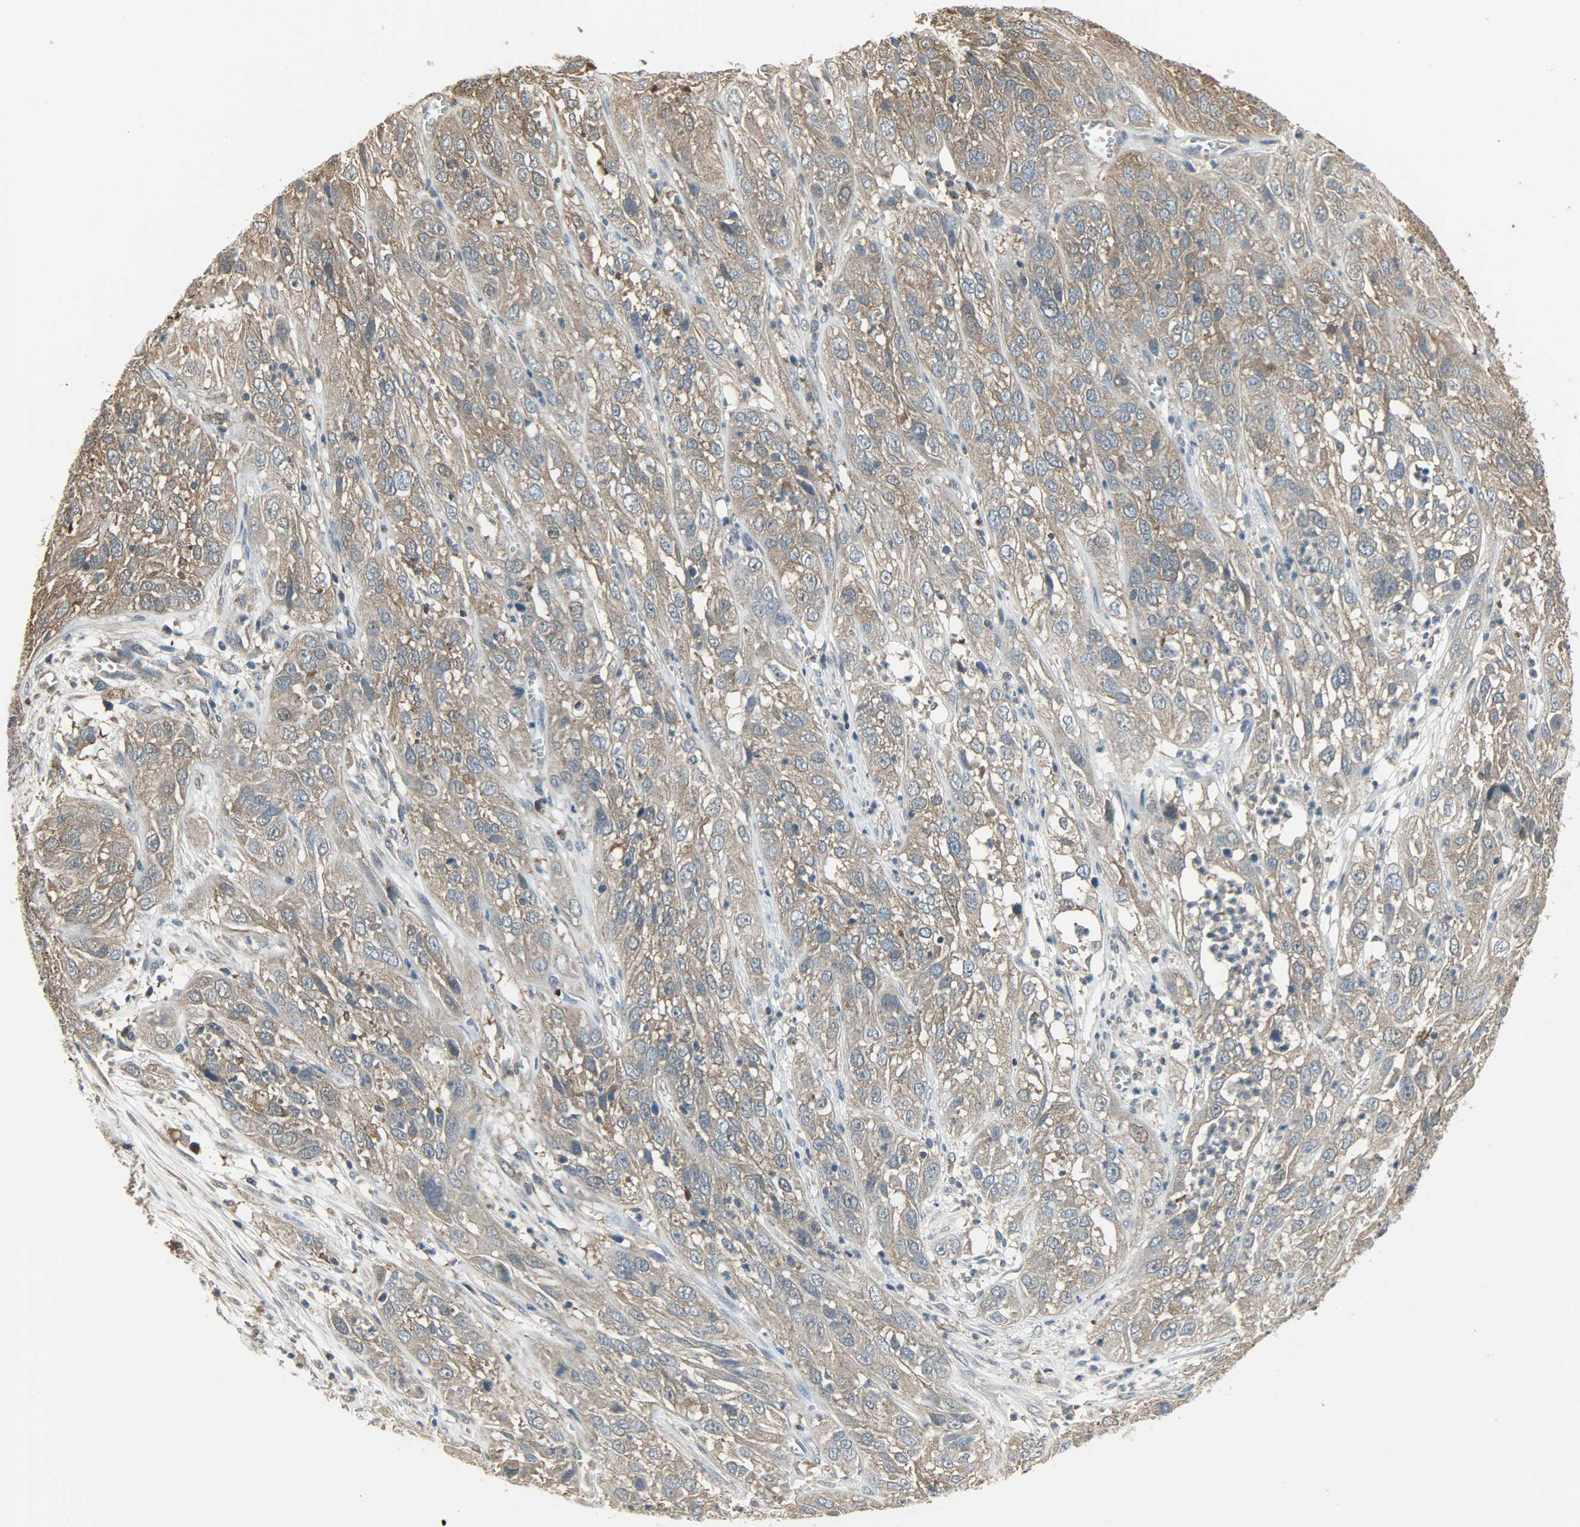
{"staining": {"intensity": "moderate", "quantity": ">75%", "location": "cytoplasmic/membranous"}, "tissue": "cervical cancer", "cell_type": "Tumor cells", "image_type": "cancer", "snomed": [{"axis": "morphology", "description": "Squamous cell carcinoma, NOS"}, {"axis": "topography", "description": "Cervix"}], "caption": "IHC (DAB (3,3'-diaminobenzidine)) staining of cervical cancer reveals moderate cytoplasmic/membranous protein positivity in about >75% of tumor cells.", "gene": "LDHB", "patient": {"sex": "female", "age": 32}}